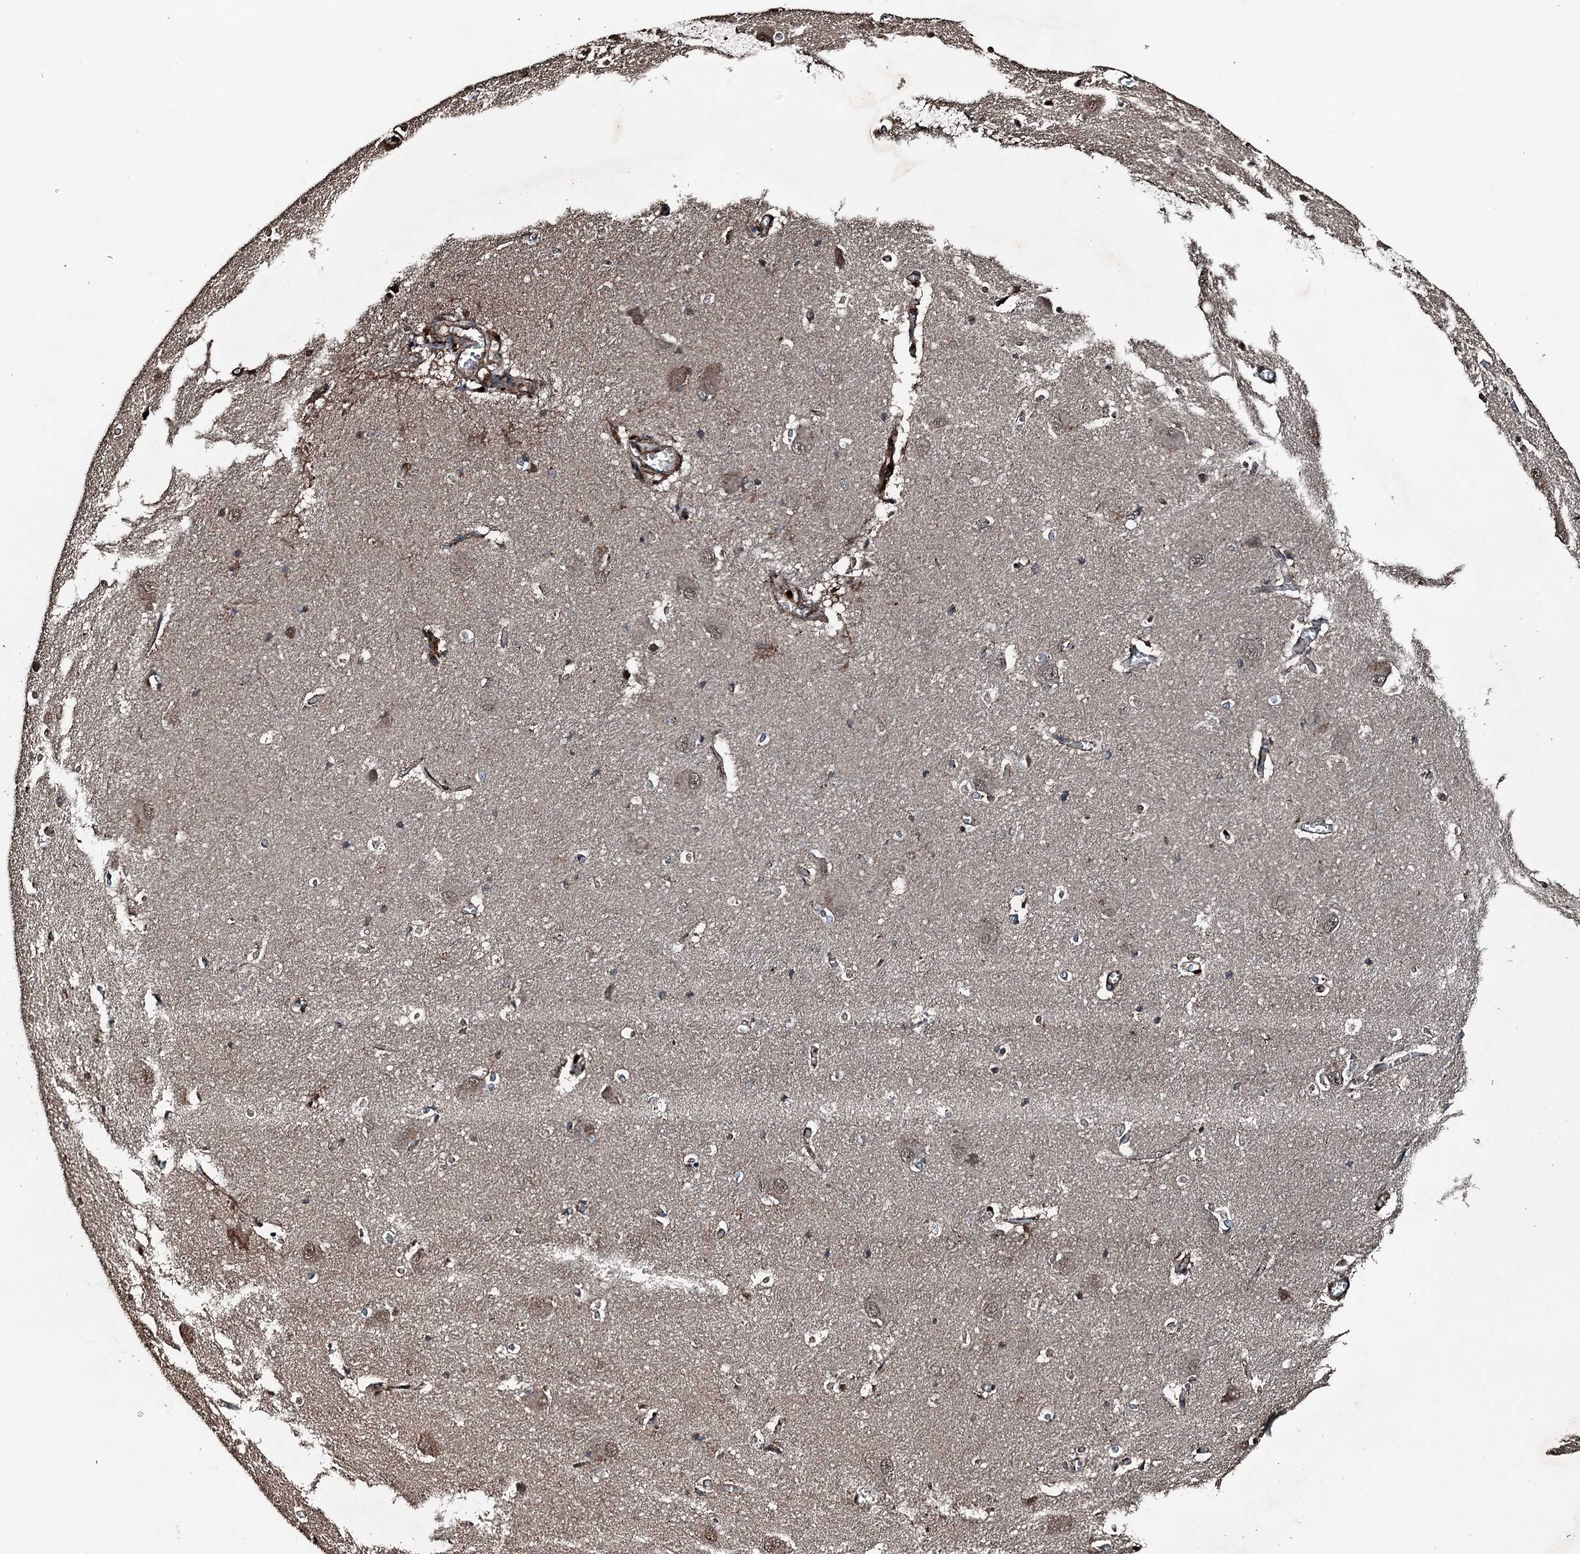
{"staining": {"intensity": "weak", "quantity": "25%-75%", "location": "cytoplasmic/membranous,nuclear"}, "tissue": "caudate", "cell_type": "Glial cells", "image_type": "normal", "snomed": [{"axis": "morphology", "description": "Normal tissue, NOS"}, {"axis": "topography", "description": "Lateral ventricle wall"}], "caption": "There is low levels of weak cytoplasmic/membranous,nuclear staining in glial cells of benign caudate, as demonstrated by immunohistochemical staining (brown color).", "gene": "TCTN1", "patient": {"sex": "male", "age": 37}}